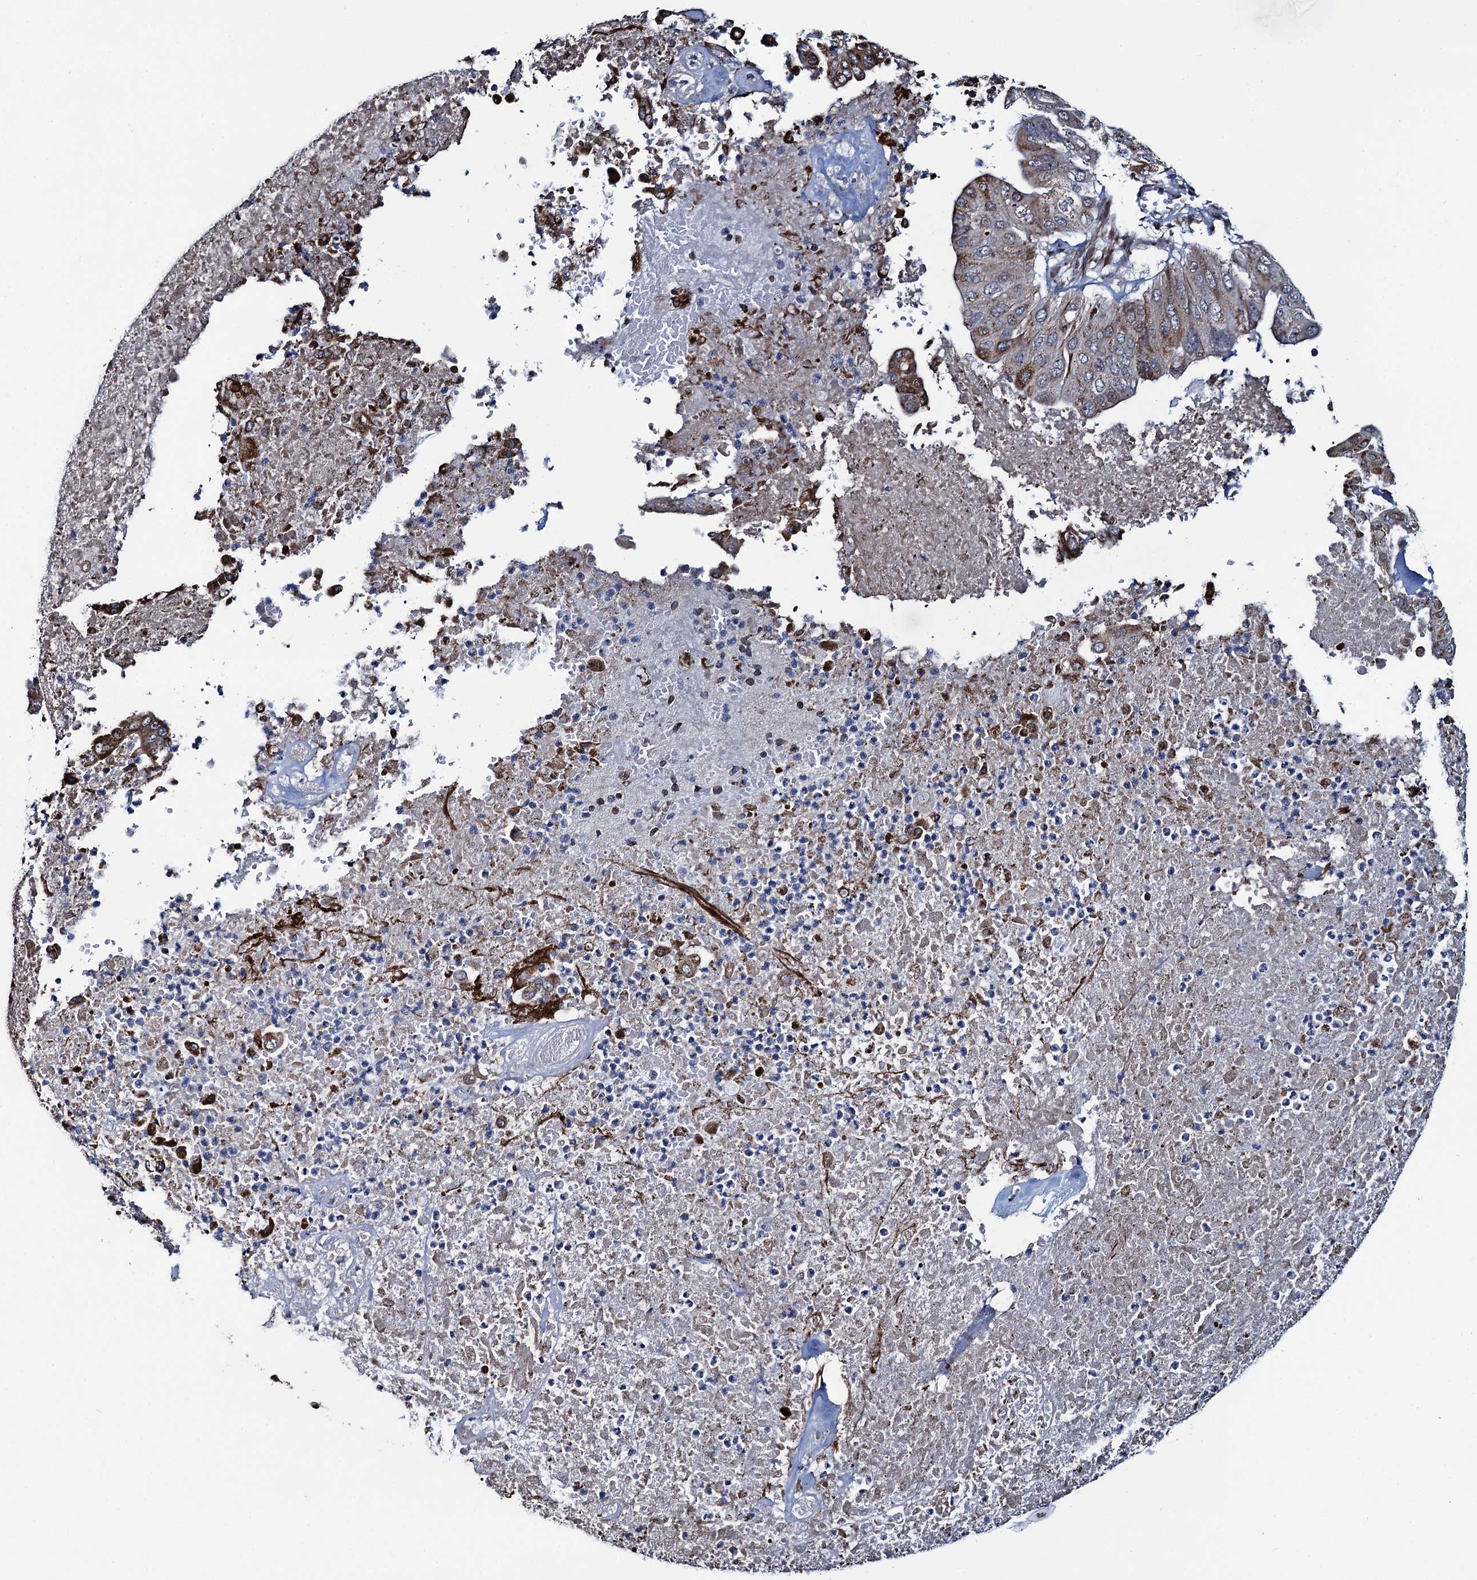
{"staining": {"intensity": "moderate", "quantity": "25%-75%", "location": "cytoplasmic/membranous"}, "tissue": "pancreatic cancer", "cell_type": "Tumor cells", "image_type": "cancer", "snomed": [{"axis": "morphology", "description": "Adenocarcinoma, NOS"}, {"axis": "topography", "description": "Pancreas"}], "caption": "Pancreatic cancer was stained to show a protein in brown. There is medium levels of moderate cytoplasmic/membranous expression in about 25%-75% of tumor cells.", "gene": "CCDC102A", "patient": {"sex": "female", "age": 77}}